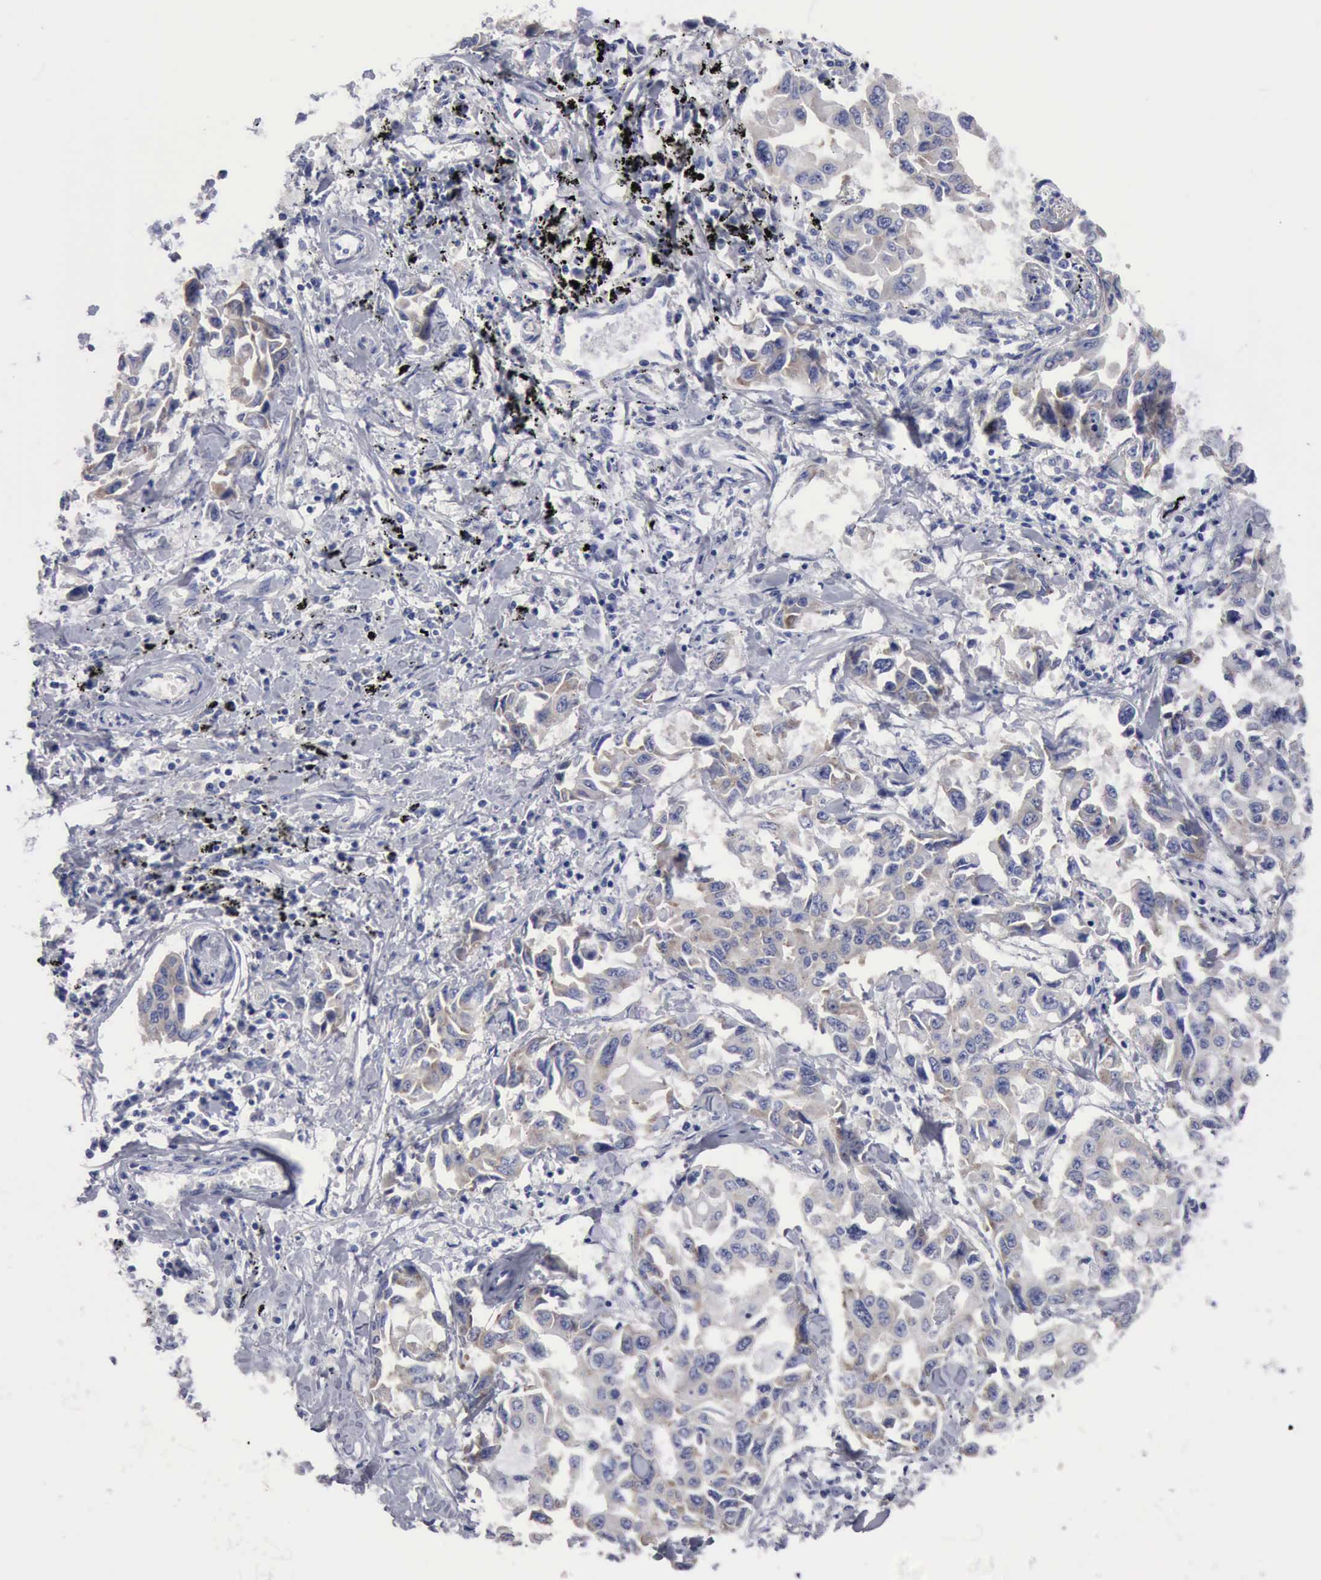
{"staining": {"intensity": "negative", "quantity": "none", "location": "none"}, "tissue": "lung cancer", "cell_type": "Tumor cells", "image_type": "cancer", "snomed": [{"axis": "morphology", "description": "Adenocarcinoma, NOS"}, {"axis": "topography", "description": "Lung"}], "caption": "Immunohistochemical staining of human lung adenocarcinoma shows no significant staining in tumor cells.", "gene": "TXLNG", "patient": {"sex": "male", "age": 64}}